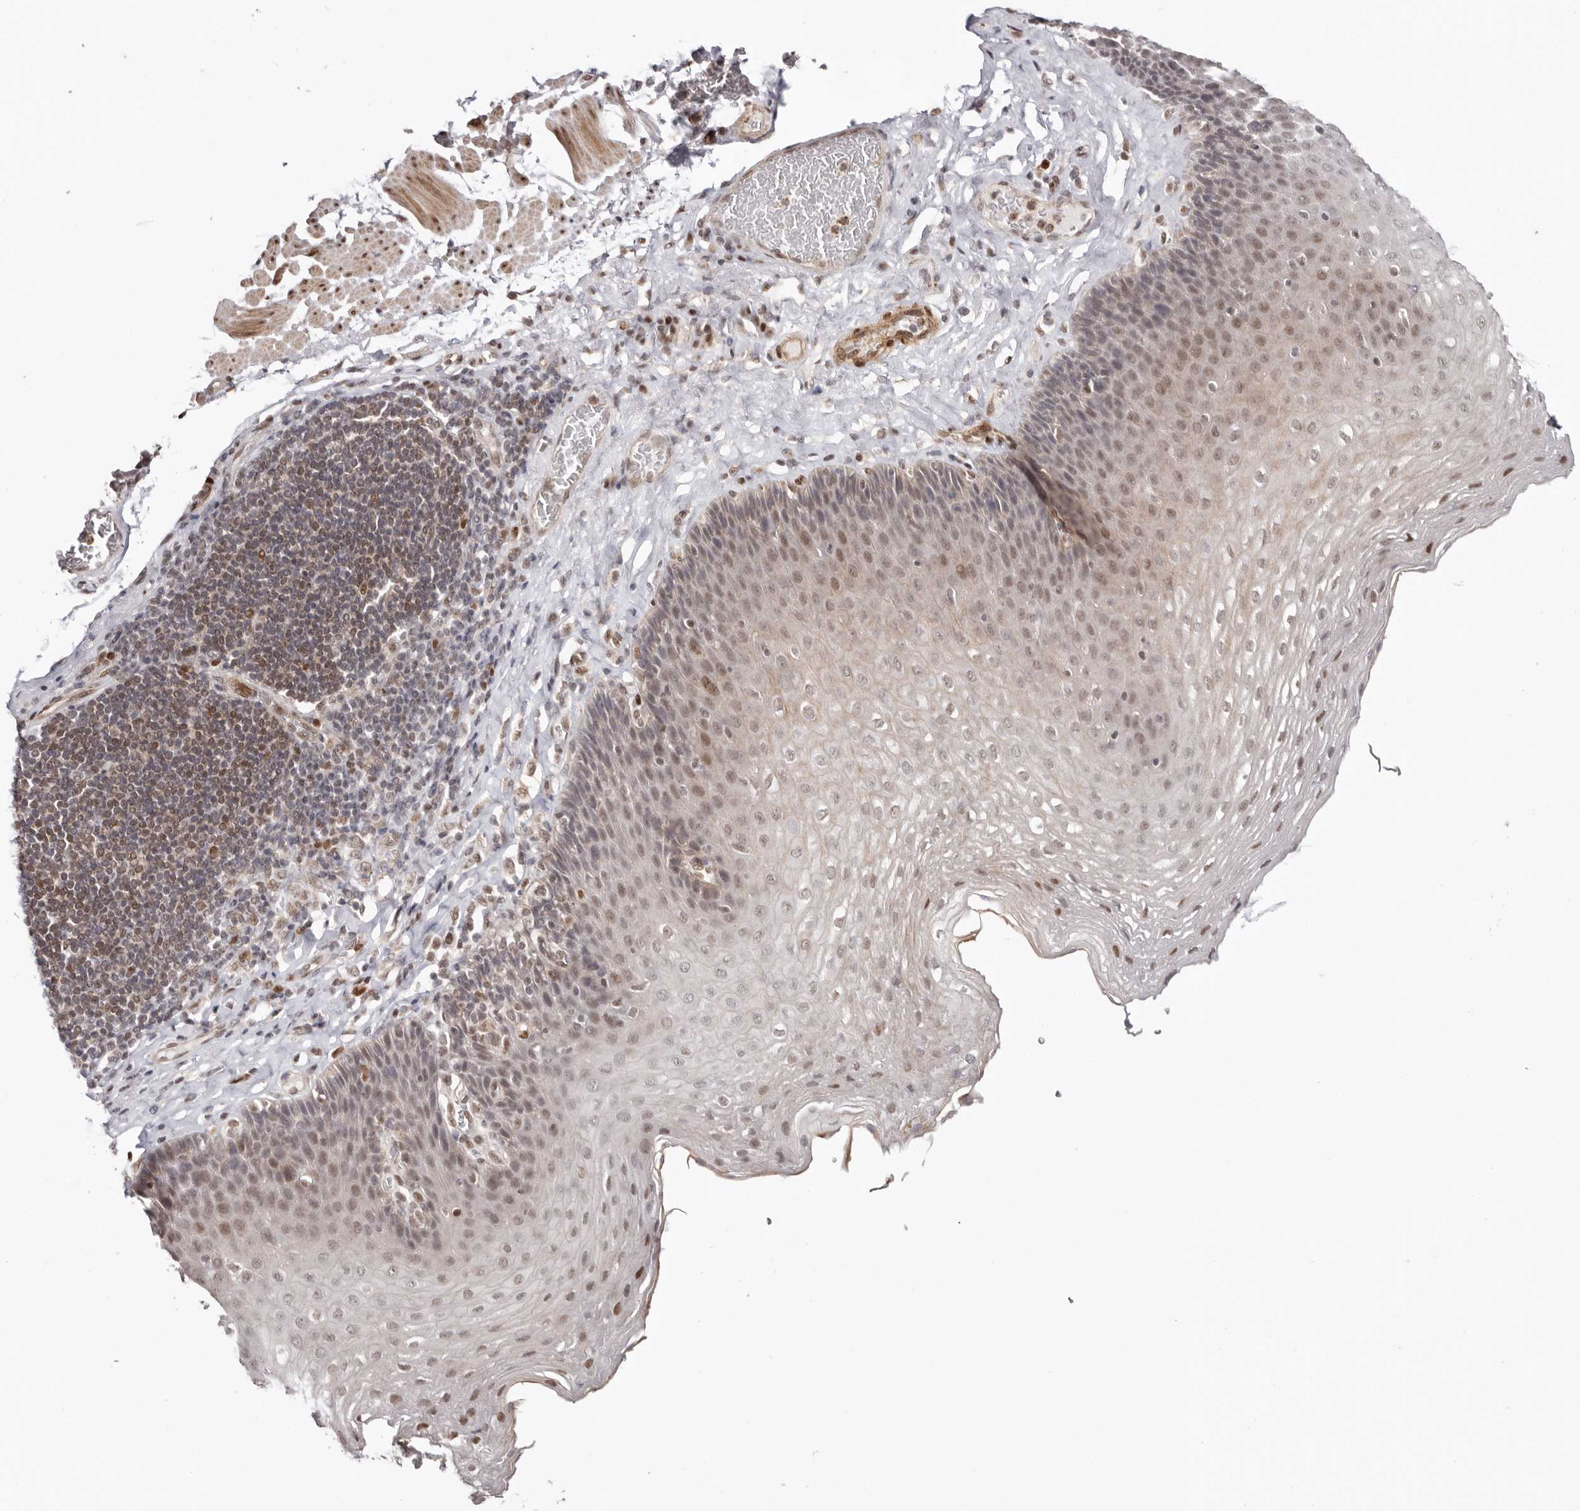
{"staining": {"intensity": "moderate", "quantity": "25%-75%", "location": "nuclear"}, "tissue": "esophagus", "cell_type": "Squamous epithelial cells", "image_type": "normal", "snomed": [{"axis": "morphology", "description": "Normal tissue, NOS"}, {"axis": "topography", "description": "Esophagus"}], "caption": "High-power microscopy captured an immunohistochemistry photomicrograph of normal esophagus, revealing moderate nuclear staining in approximately 25%-75% of squamous epithelial cells.", "gene": "SMAD7", "patient": {"sex": "female", "age": 66}}